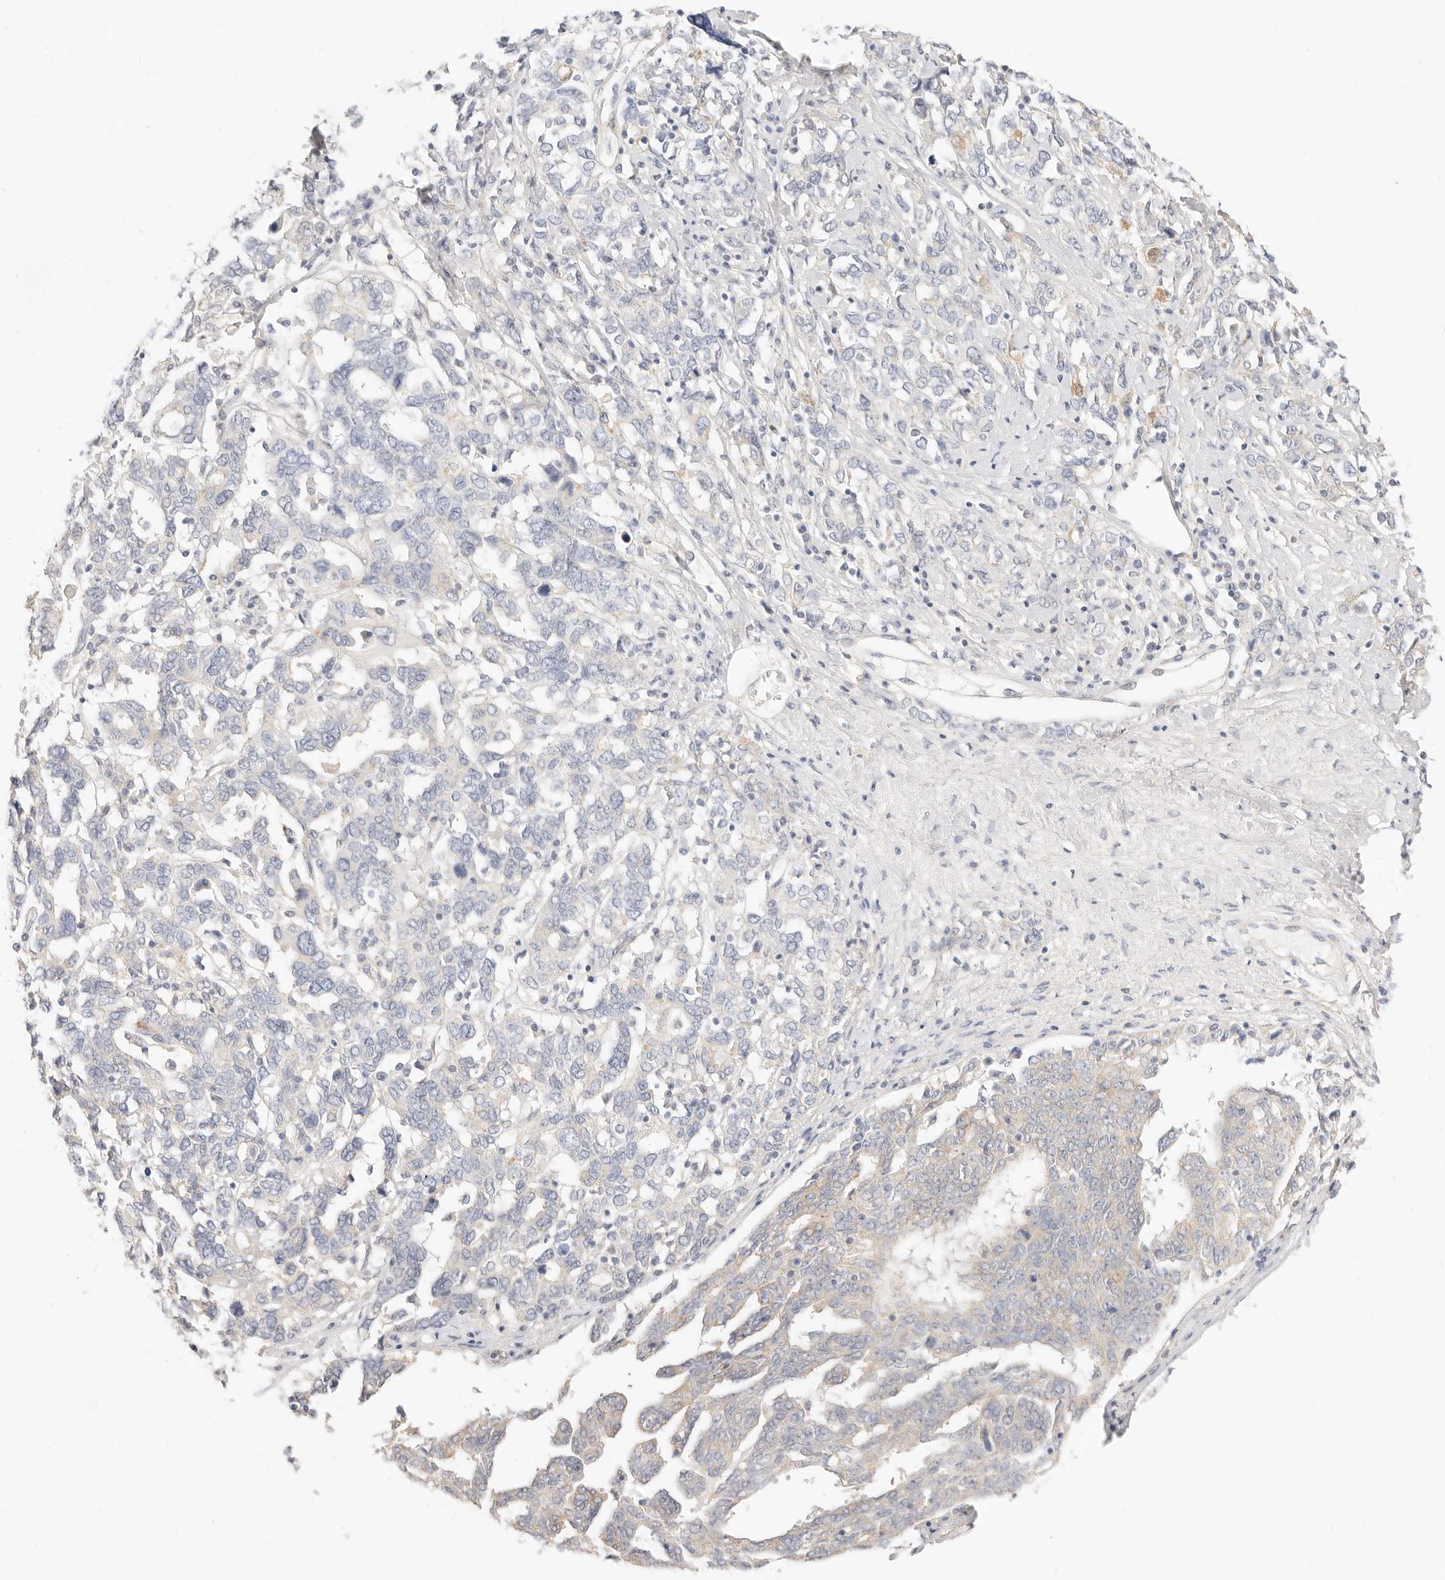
{"staining": {"intensity": "weak", "quantity": "<25%", "location": "cytoplasmic/membranous"}, "tissue": "ovarian cancer", "cell_type": "Tumor cells", "image_type": "cancer", "snomed": [{"axis": "morphology", "description": "Carcinoma, endometroid"}, {"axis": "topography", "description": "Ovary"}], "caption": "Immunohistochemistry of ovarian cancer (endometroid carcinoma) demonstrates no expression in tumor cells.", "gene": "UBXN10", "patient": {"sex": "female", "age": 62}}